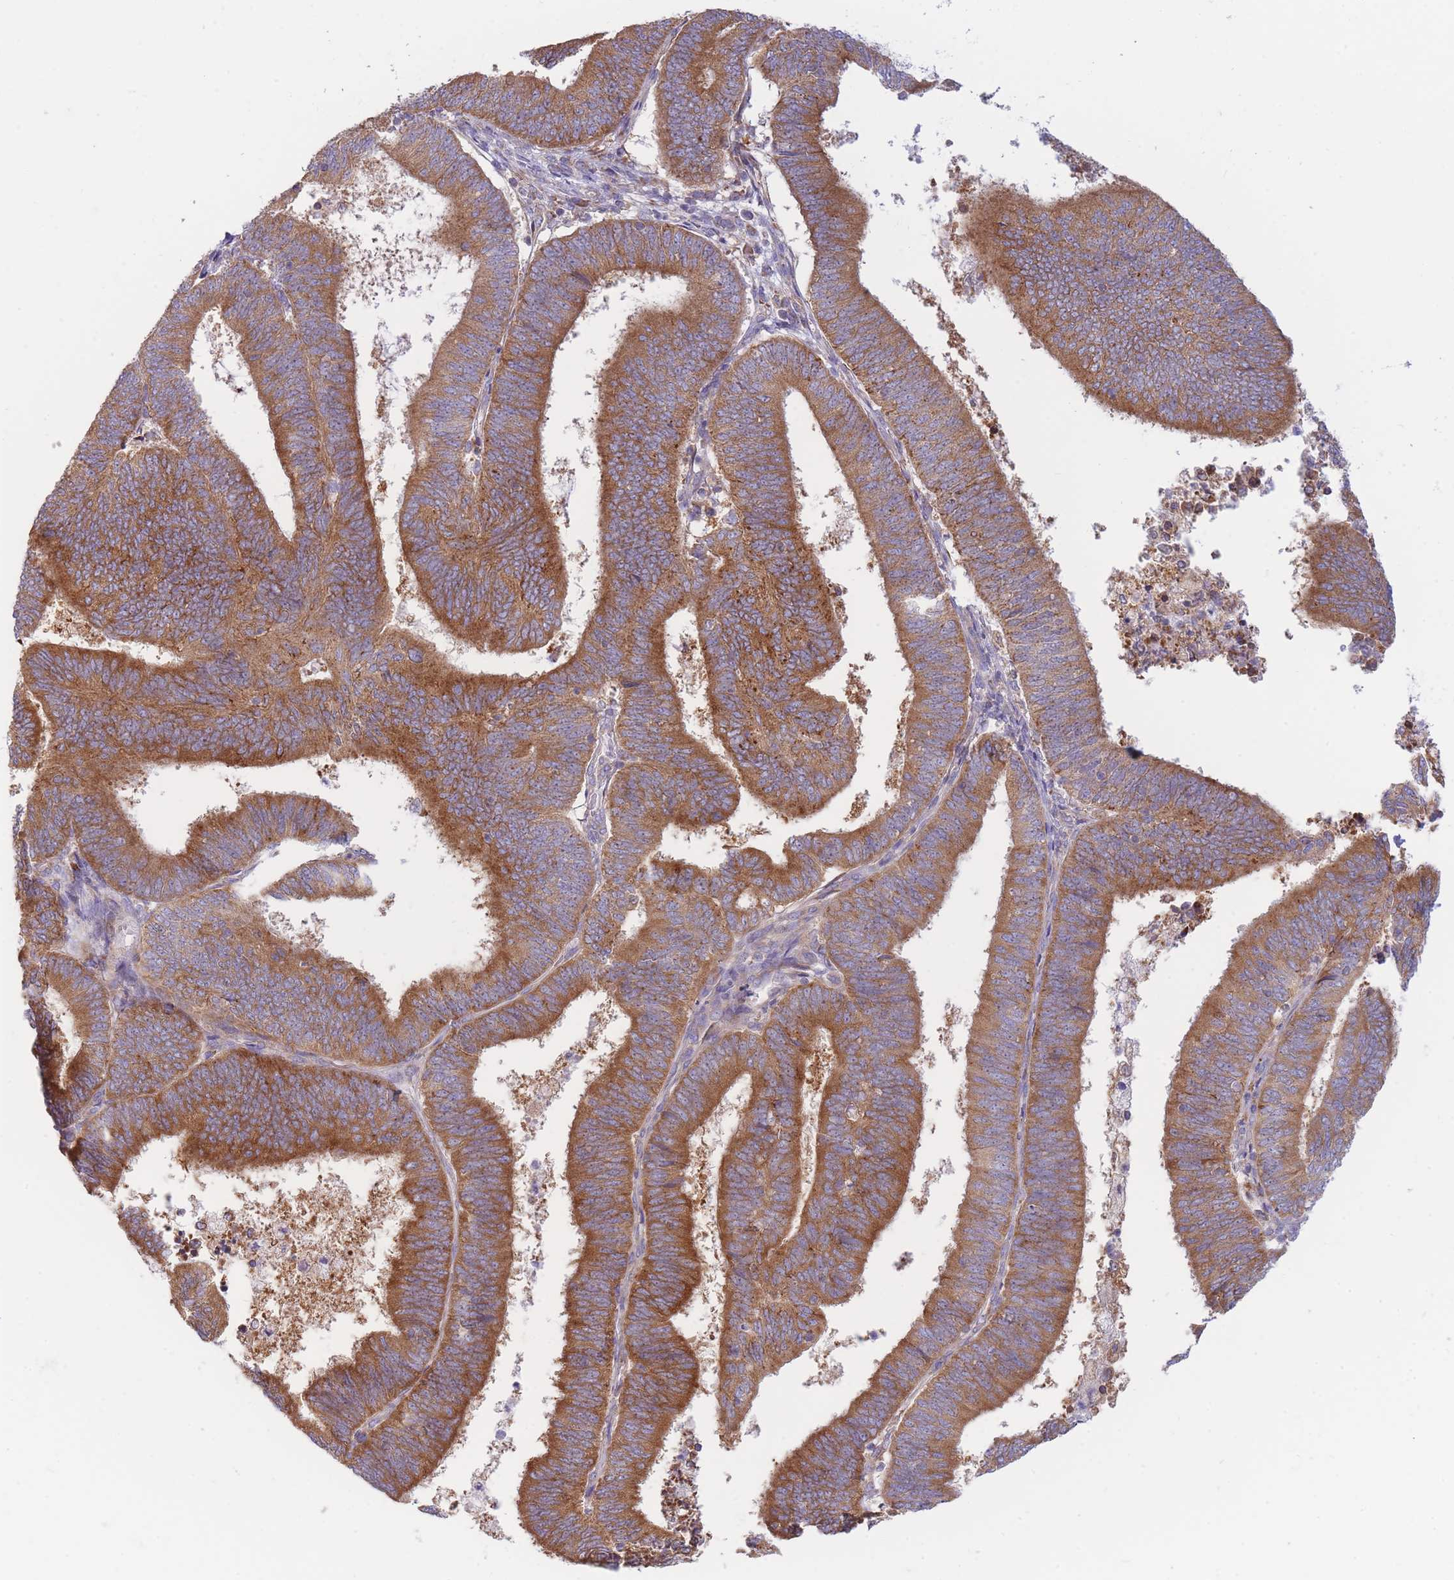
{"staining": {"intensity": "strong", "quantity": ">75%", "location": "cytoplasmic/membranous"}, "tissue": "endometrial cancer", "cell_type": "Tumor cells", "image_type": "cancer", "snomed": [{"axis": "morphology", "description": "Adenocarcinoma, NOS"}, {"axis": "topography", "description": "Endometrium"}], "caption": "Immunohistochemistry (IHC) (DAB) staining of adenocarcinoma (endometrial) demonstrates strong cytoplasmic/membranous protein staining in approximately >75% of tumor cells. (DAB (3,3'-diaminobenzidine) IHC with brightfield microscopy, high magnification).", "gene": "SH2B2", "patient": {"sex": "female", "age": 70}}